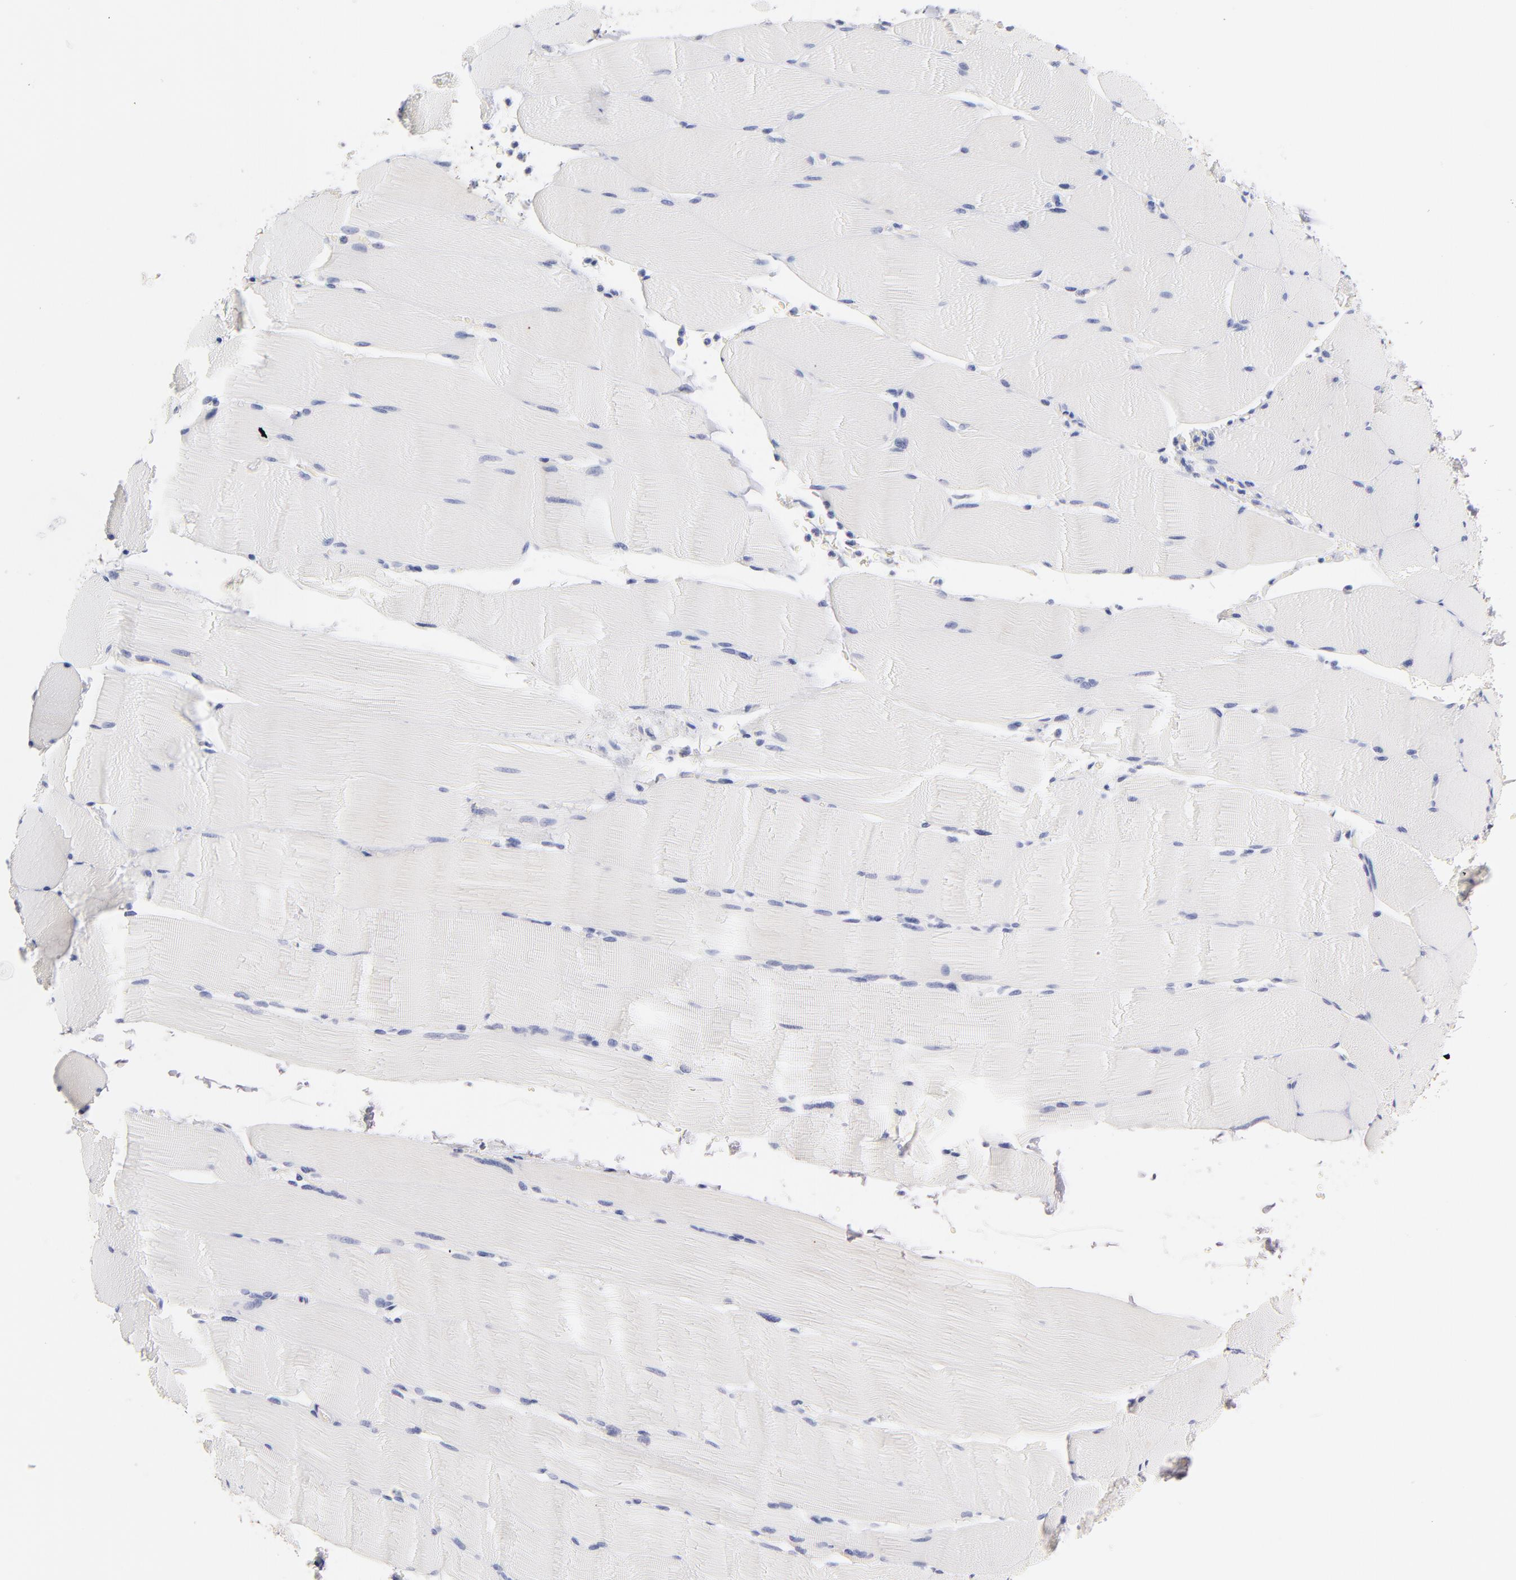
{"staining": {"intensity": "negative", "quantity": "none", "location": "none"}, "tissue": "skeletal muscle", "cell_type": "Myocytes", "image_type": "normal", "snomed": [{"axis": "morphology", "description": "Normal tissue, NOS"}, {"axis": "topography", "description": "Skeletal muscle"}], "caption": "Histopathology image shows no significant protein expression in myocytes of normal skeletal muscle.", "gene": "KHNYN", "patient": {"sex": "male", "age": 62}}